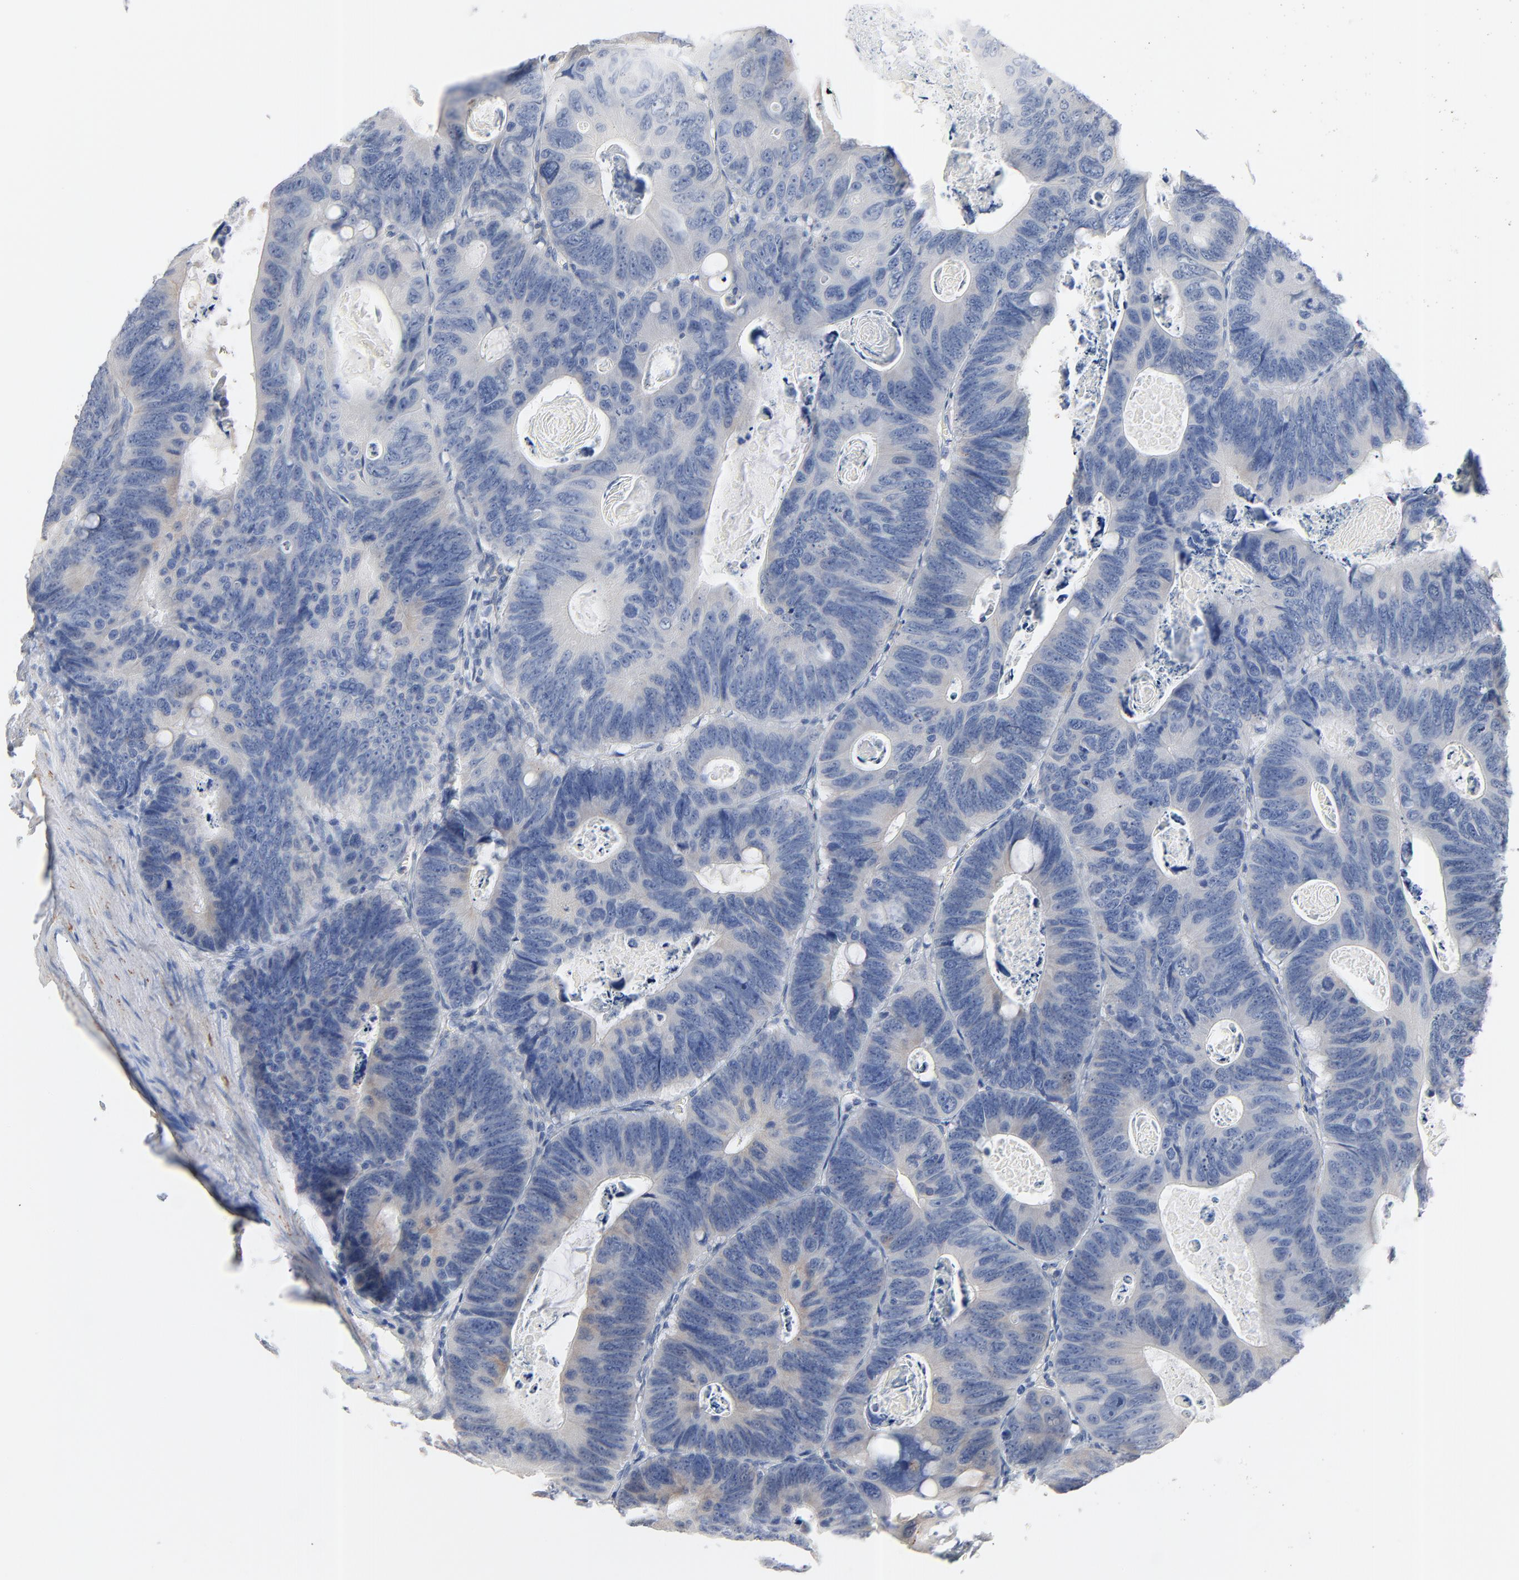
{"staining": {"intensity": "negative", "quantity": "none", "location": "none"}, "tissue": "colorectal cancer", "cell_type": "Tumor cells", "image_type": "cancer", "snomed": [{"axis": "morphology", "description": "Adenocarcinoma, NOS"}, {"axis": "topography", "description": "Colon"}], "caption": "Protein analysis of colorectal adenocarcinoma displays no significant staining in tumor cells.", "gene": "IFT43", "patient": {"sex": "female", "age": 55}}